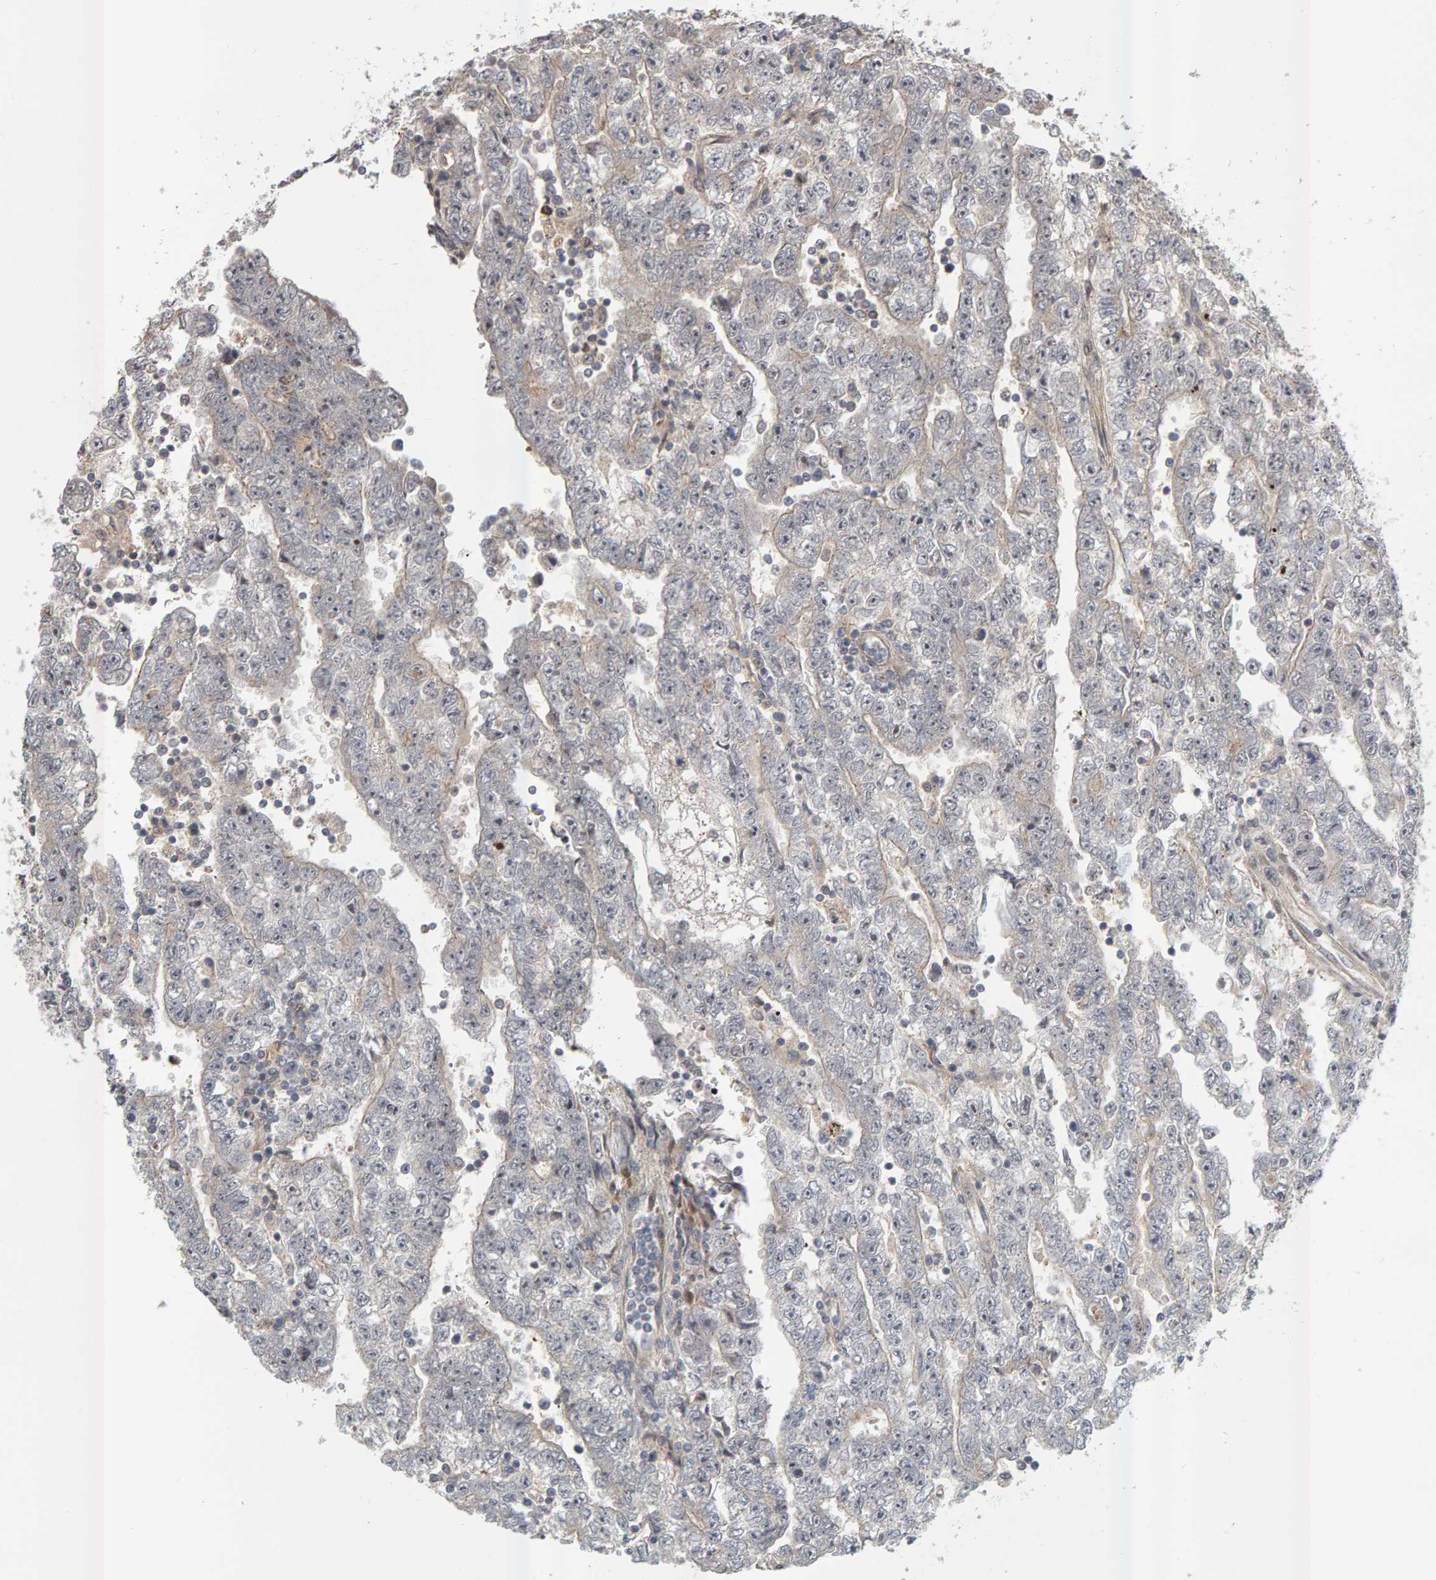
{"staining": {"intensity": "negative", "quantity": "none", "location": "none"}, "tissue": "testis cancer", "cell_type": "Tumor cells", "image_type": "cancer", "snomed": [{"axis": "morphology", "description": "Carcinoma, Embryonal, NOS"}, {"axis": "topography", "description": "Testis"}], "caption": "DAB immunohistochemical staining of human embryonal carcinoma (testis) shows no significant positivity in tumor cells.", "gene": "ZNF160", "patient": {"sex": "male", "age": 25}}